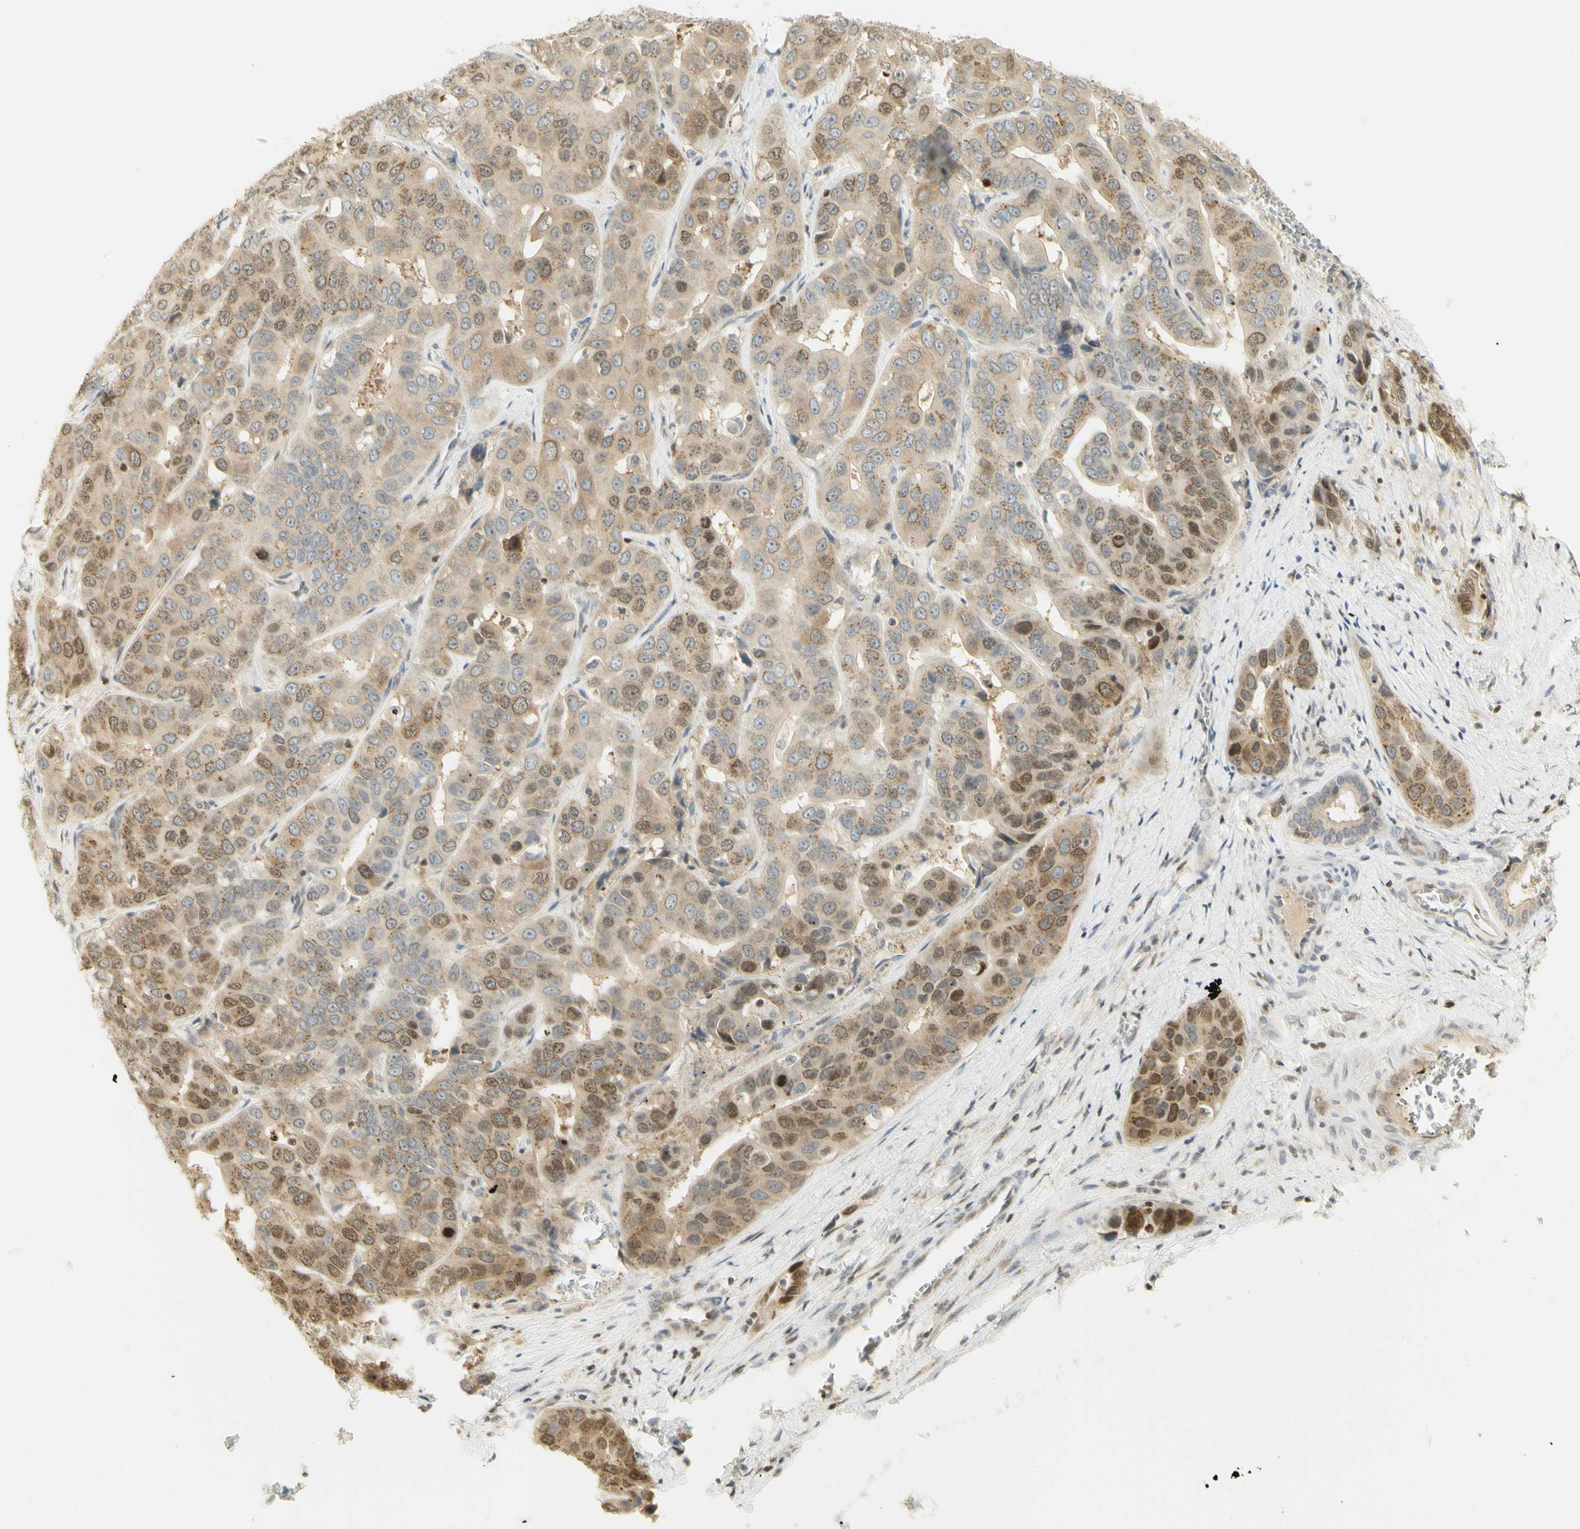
{"staining": {"intensity": "moderate", "quantity": ">75%", "location": "cytoplasmic/membranous,nuclear"}, "tissue": "liver cancer", "cell_type": "Tumor cells", "image_type": "cancer", "snomed": [{"axis": "morphology", "description": "Cholangiocarcinoma"}, {"axis": "topography", "description": "Liver"}], "caption": "Cholangiocarcinoma (liver) stained with a brown dye shows moderate cytoplasmic/membranous and nuclear positive positivity in about >75% of tumor cells.", "gene": "KIF11", "patient": {"sex": "female", "age": 52}}